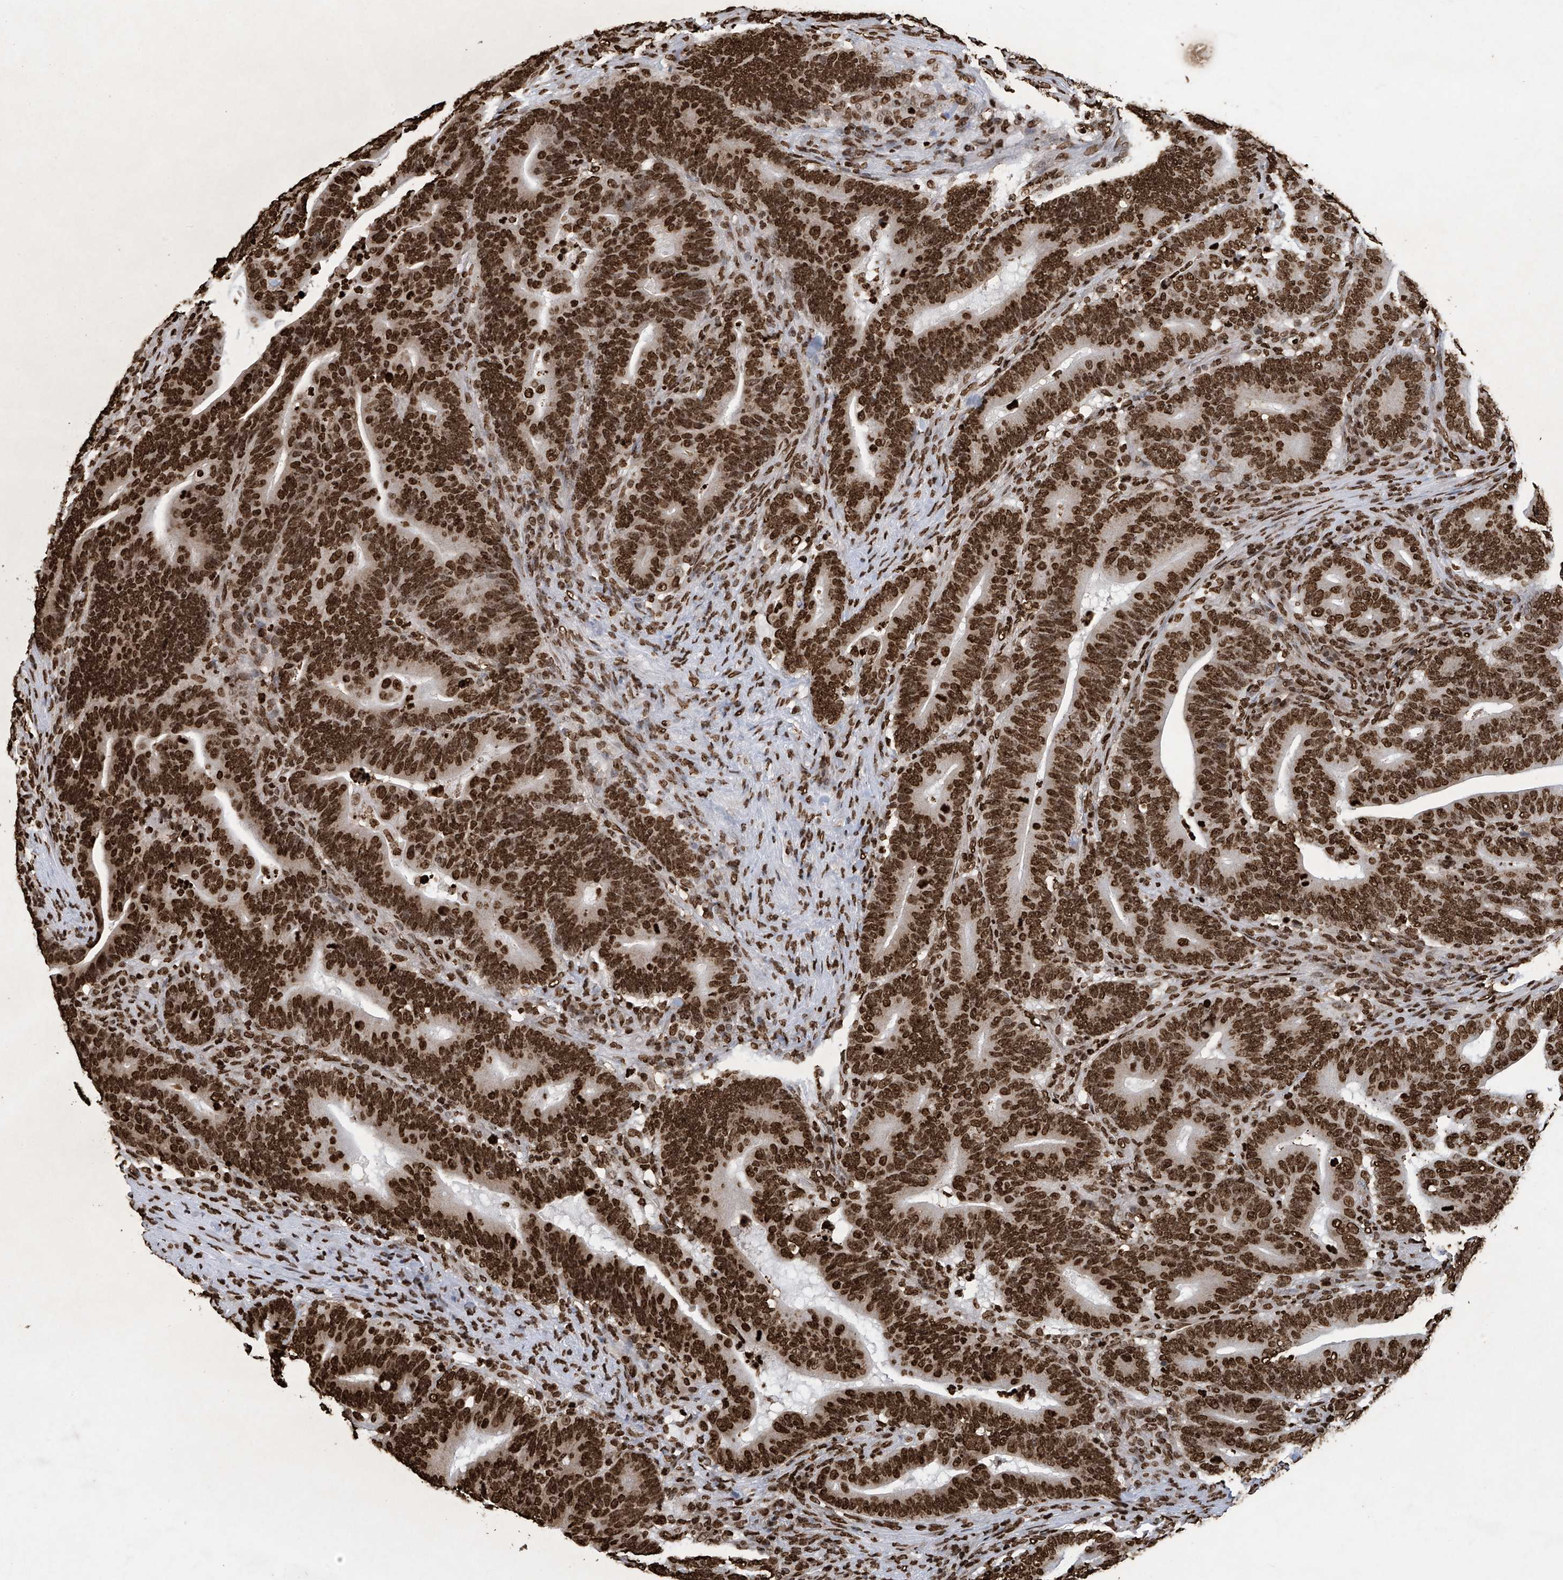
{"staining": {"intensity": "strong", "quantity": ">75%", "location": "nuclear"}, "tissue": "colorectal cancer", "cell_type": "Tumor cells", "image_type": "cancer", "snomed": [{"axis": "morphology", "description": "Normal tissue, NOS"}, {"axis": "morphology", "description": "Adenocarcinoma, NOS"}, {"axis": "topography", "description": "Colon"}], "caption": "This is a histology image of IHC staining of colorectal cancer (adenocarcinoma), which shows strong expression in the nuclear of tumor cells.", "gene": "H3-3A", "patient": {"sex": "female", "age": 66}}